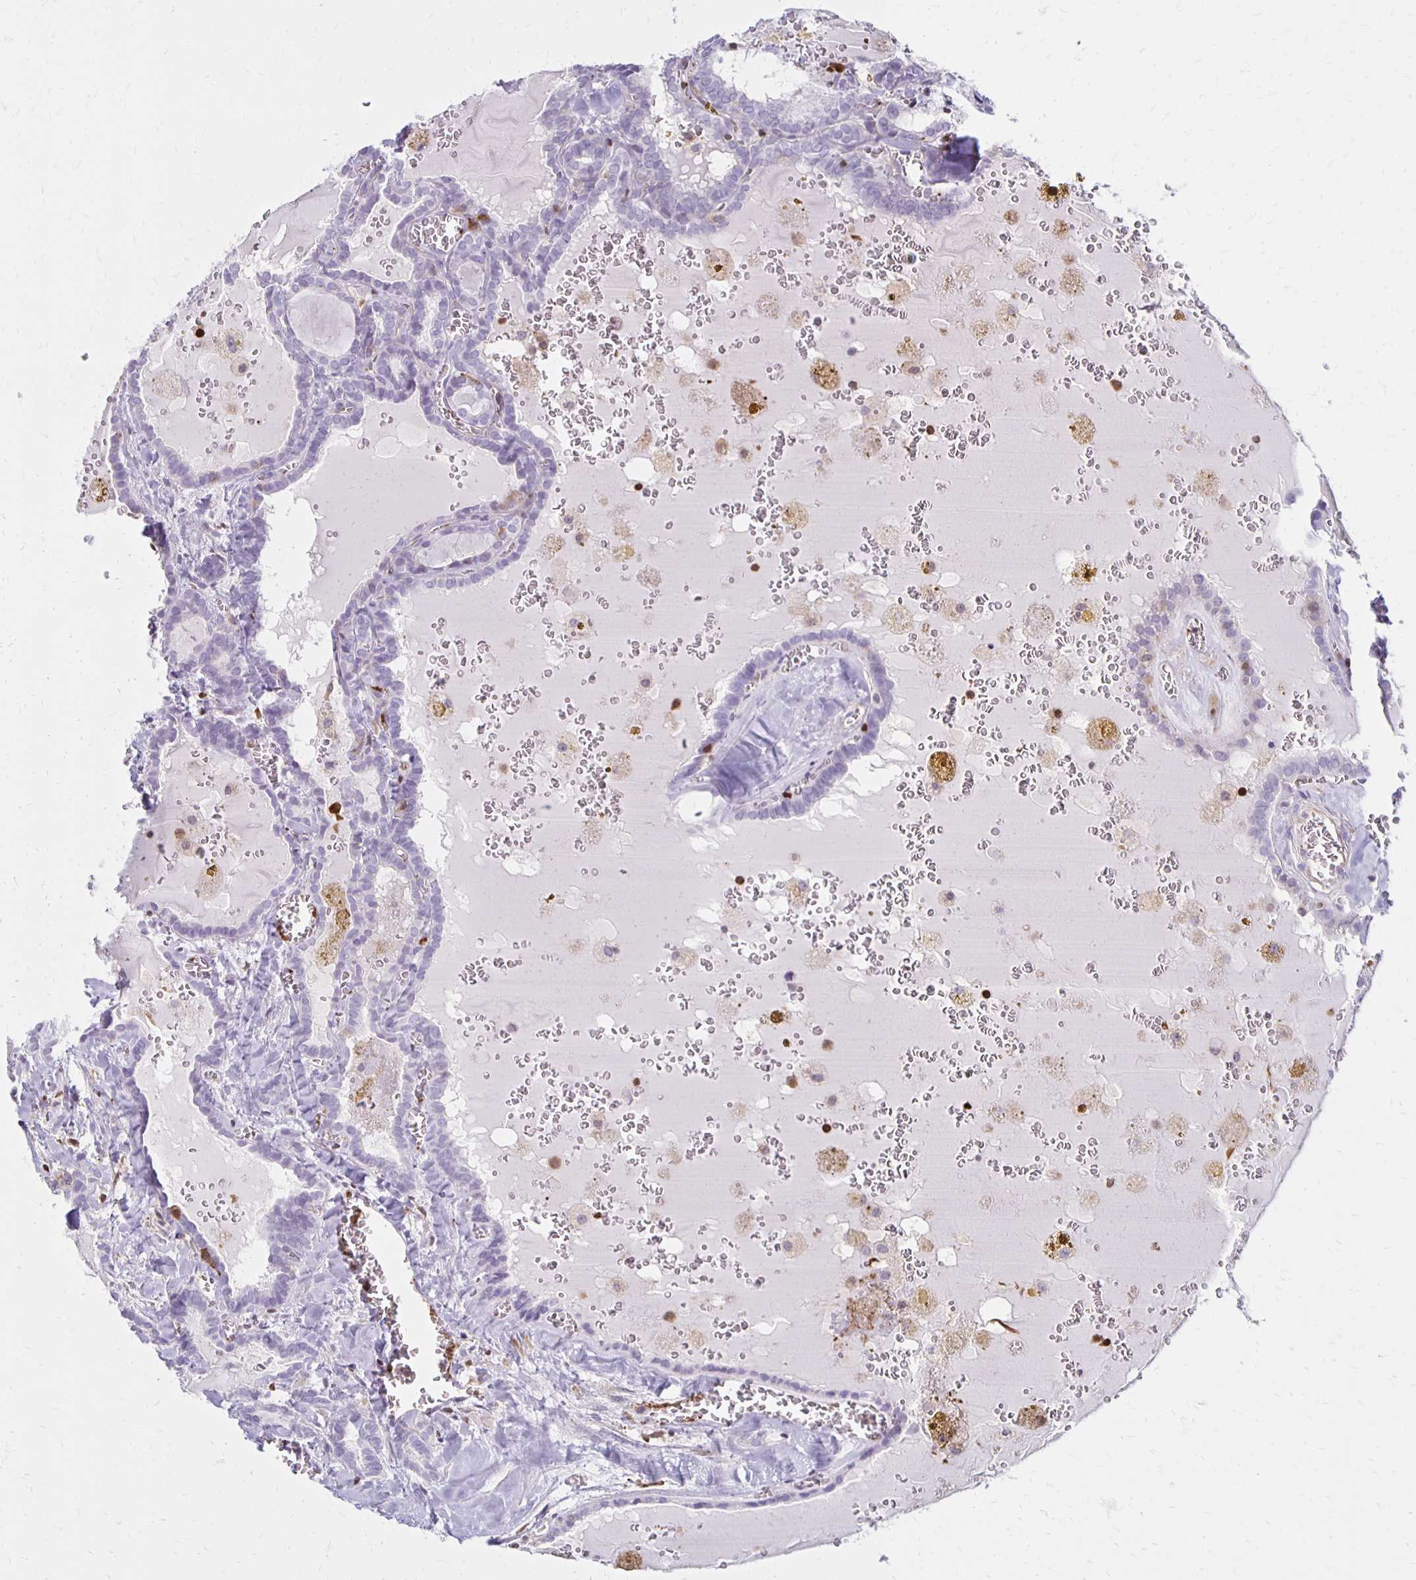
{"staining": {"intensity": "negative", "quantity": "none", "location": "none"}, "tissue": "thyroid cancer", "cell_type": "Tumor cells", "image_type": "cancer", "snomed": [{"axis": "morphology", "description": "Papillary adenocarcinoma, NOS"}, {"axis": "topography", "description": "Thyroid gland"}], "caption": "A photomicrograph of papillary adenocarcinoma (thyroid) stained for a protein exhibits no brown staining in tumor cells.", "gene": "CCL21", "patient": {"sex": "female", "age": 39}}